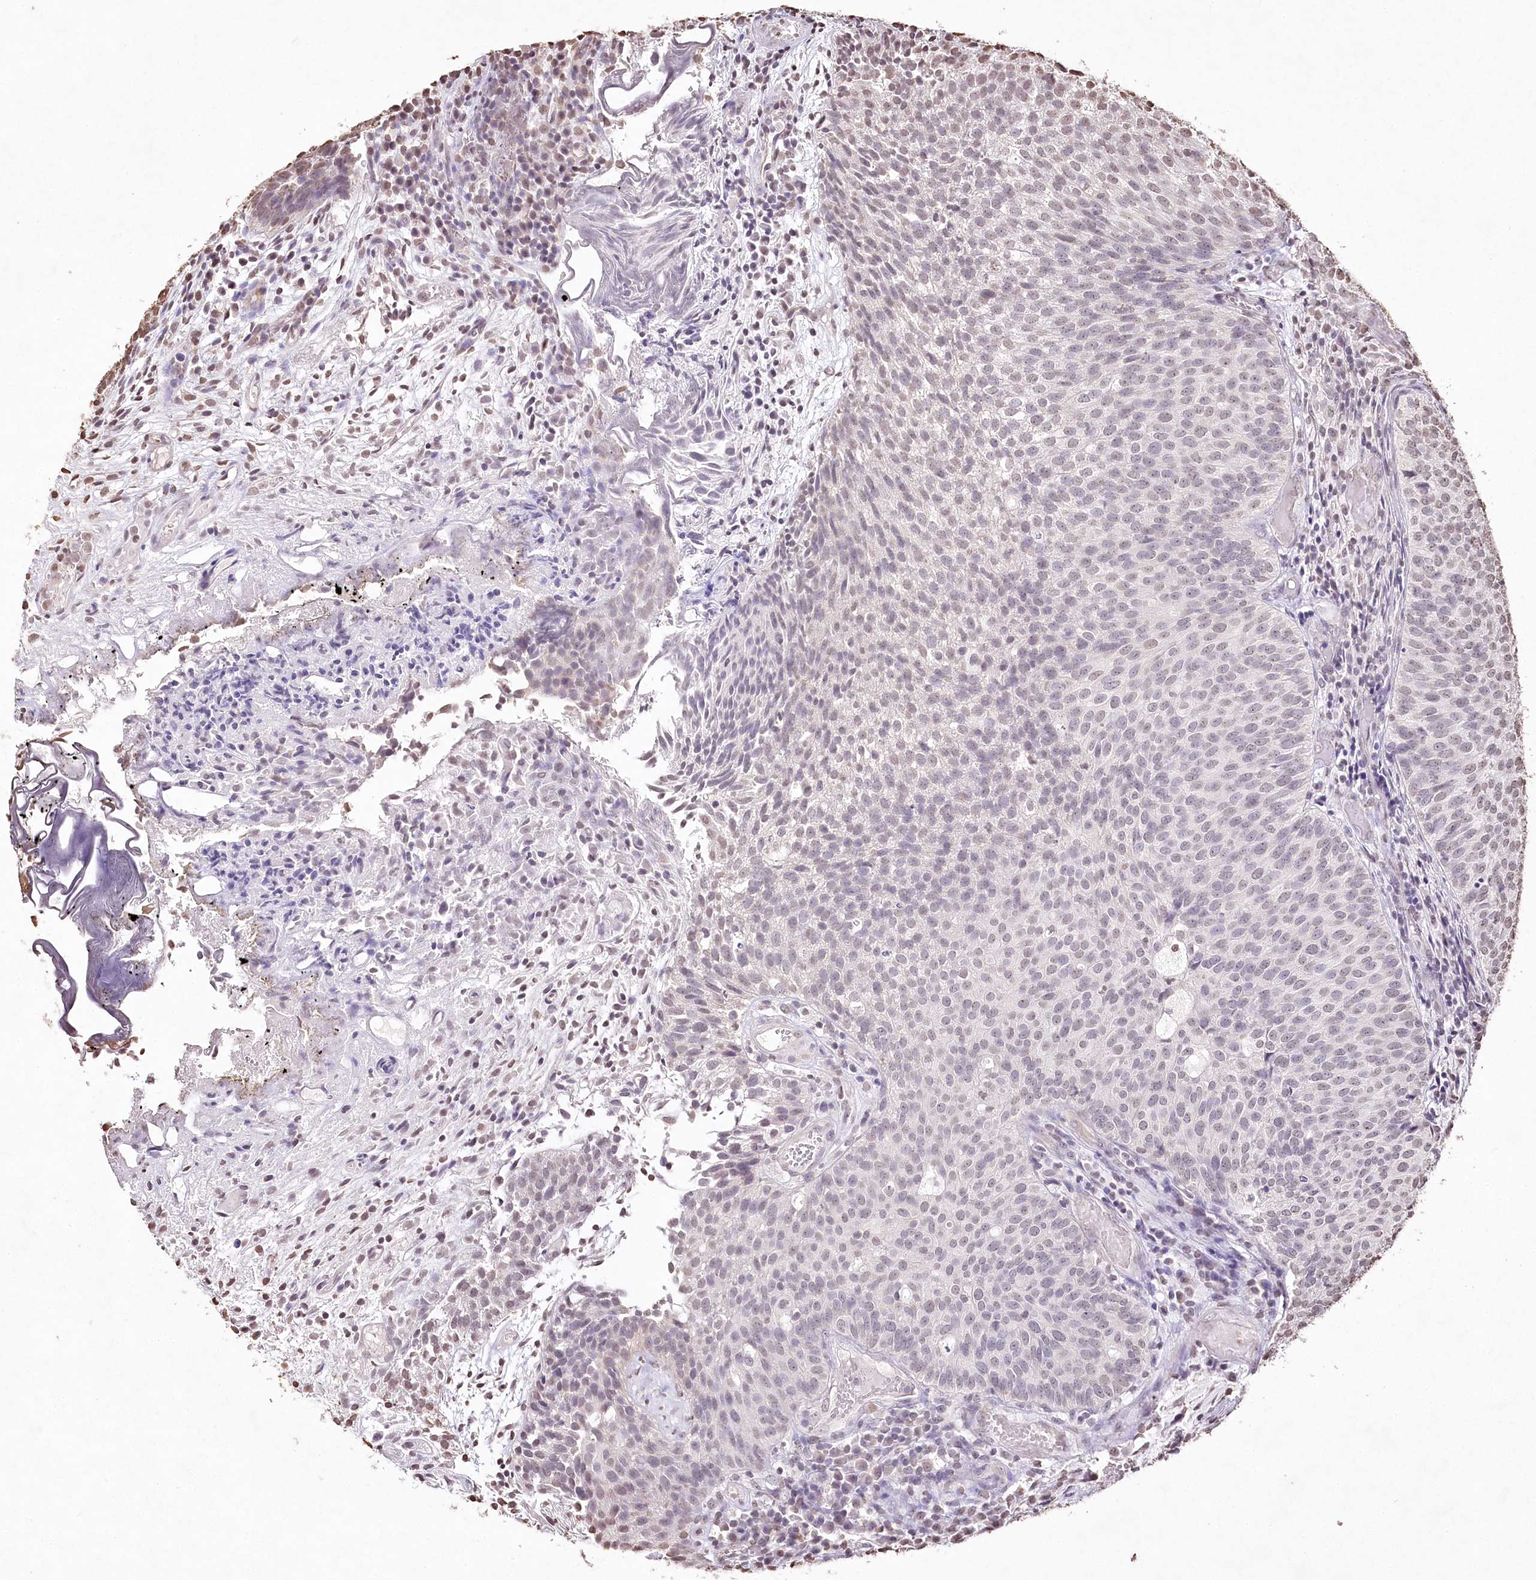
{"staining": {"intensity": "weak", "quantity": "<25%", "location": "nuclear"}, "tissue": "urothelial cancer", "cell_type": "Tumor cells", "image_type": "cancer", "snomed": [{"axis": "morphology", "description": "Urothelial carcinoma, Low grade"}, {"axis": "topography", "description": "Urinary bladder"}], "caption": "Tumor cells show no significant positivity in urothelial cancer. (DAB immunohistochemistry (IHC) visualized using brightfield microscopy, high magnification).", "gene": "DMXL1", "patient": {"sex": "male", "age": 86}}